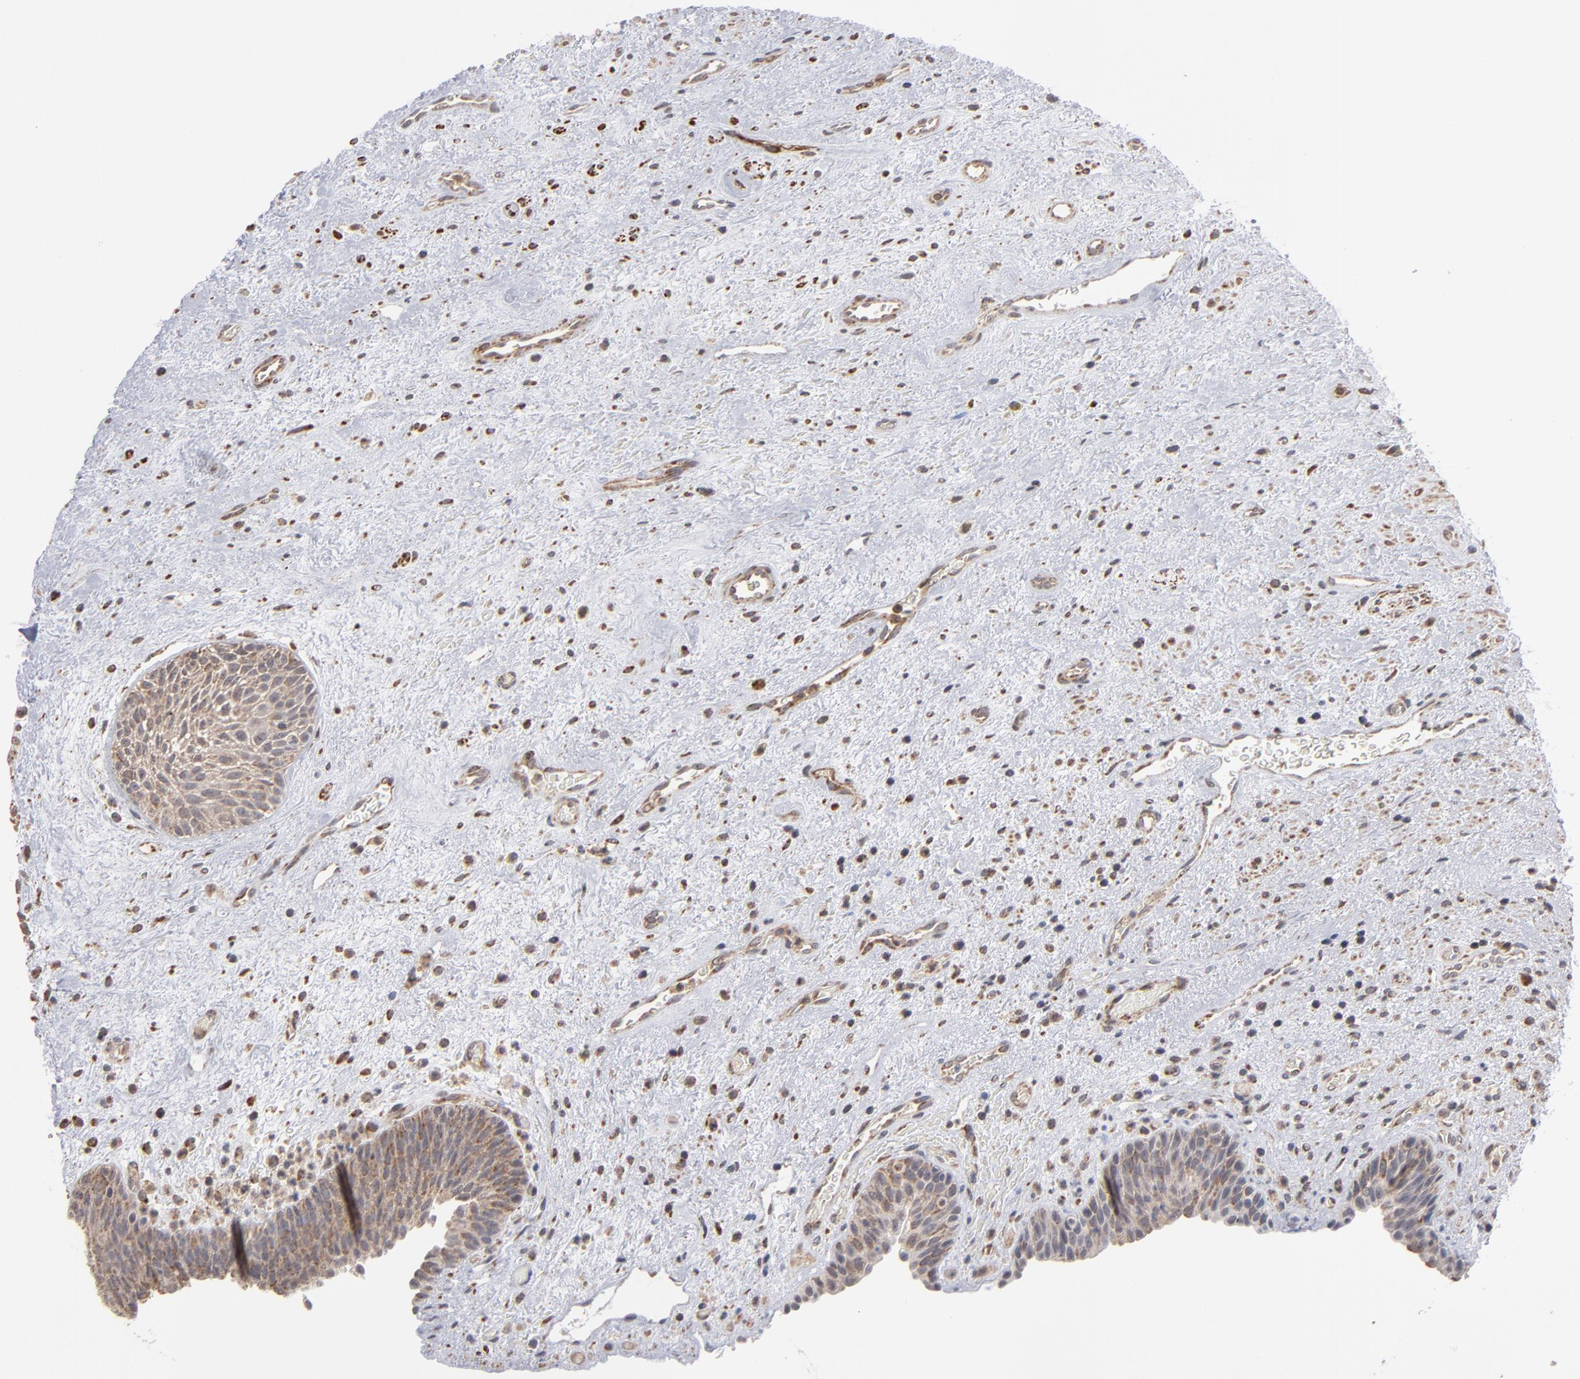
{"staining": {"intensity": "weak", "quantity": ">75%", "location": "cytoplasmic/membranous"}, "tissue": "urinary bladder", "cell_type": "Urothelial cells", "image_type": "normal", "snomed": [{"axis": "morphology", "description": "Normal tissue, NOS"}, {"axis": "topography", "description": "Urinary bladder"}], "caption": "The histopathology image demonstrates a brown stain indicating the presence of a protein in the cytoplasmic/membranous of urothelial cells in urinary bladder. Nuclei are stained in blue.", "gene": "MIPOL1", "patient": {"sex": "male", "age": 48}}